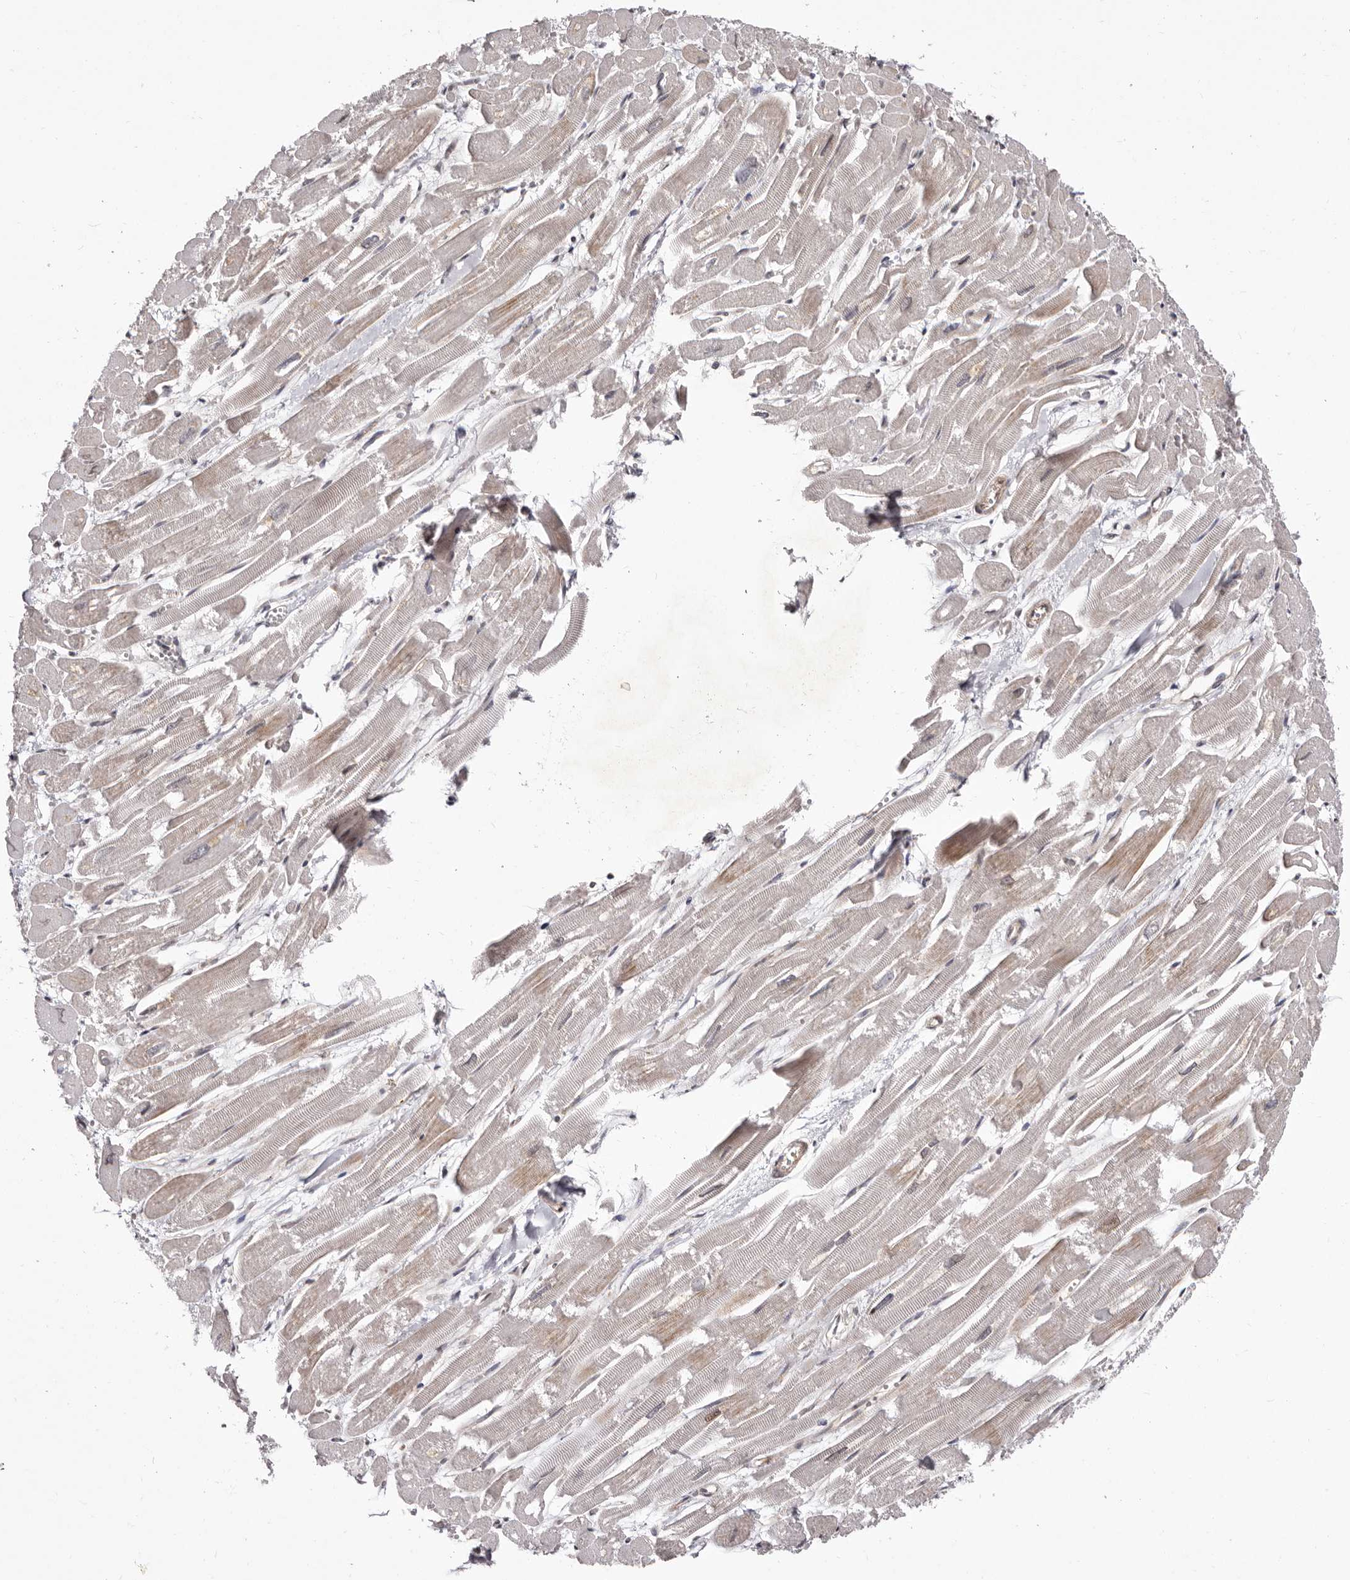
{"staining": {"intensity": "negative", "quantity": "none", "location": "none"}, "tissue": "heart muscle", "cell_type": "Cardiomyocytes", "image_type": "normal", "snomed": [{"axis": "morphology", "description": "Normal tissue, NOS"}, {"axis": "topography", "description": "Heart"}], "caption": "Cardiomyocytes show no significant protein positivity in normal heart muscle.", "gene": "GLRX3", "patient": {"sex": "male", "age": 54}}